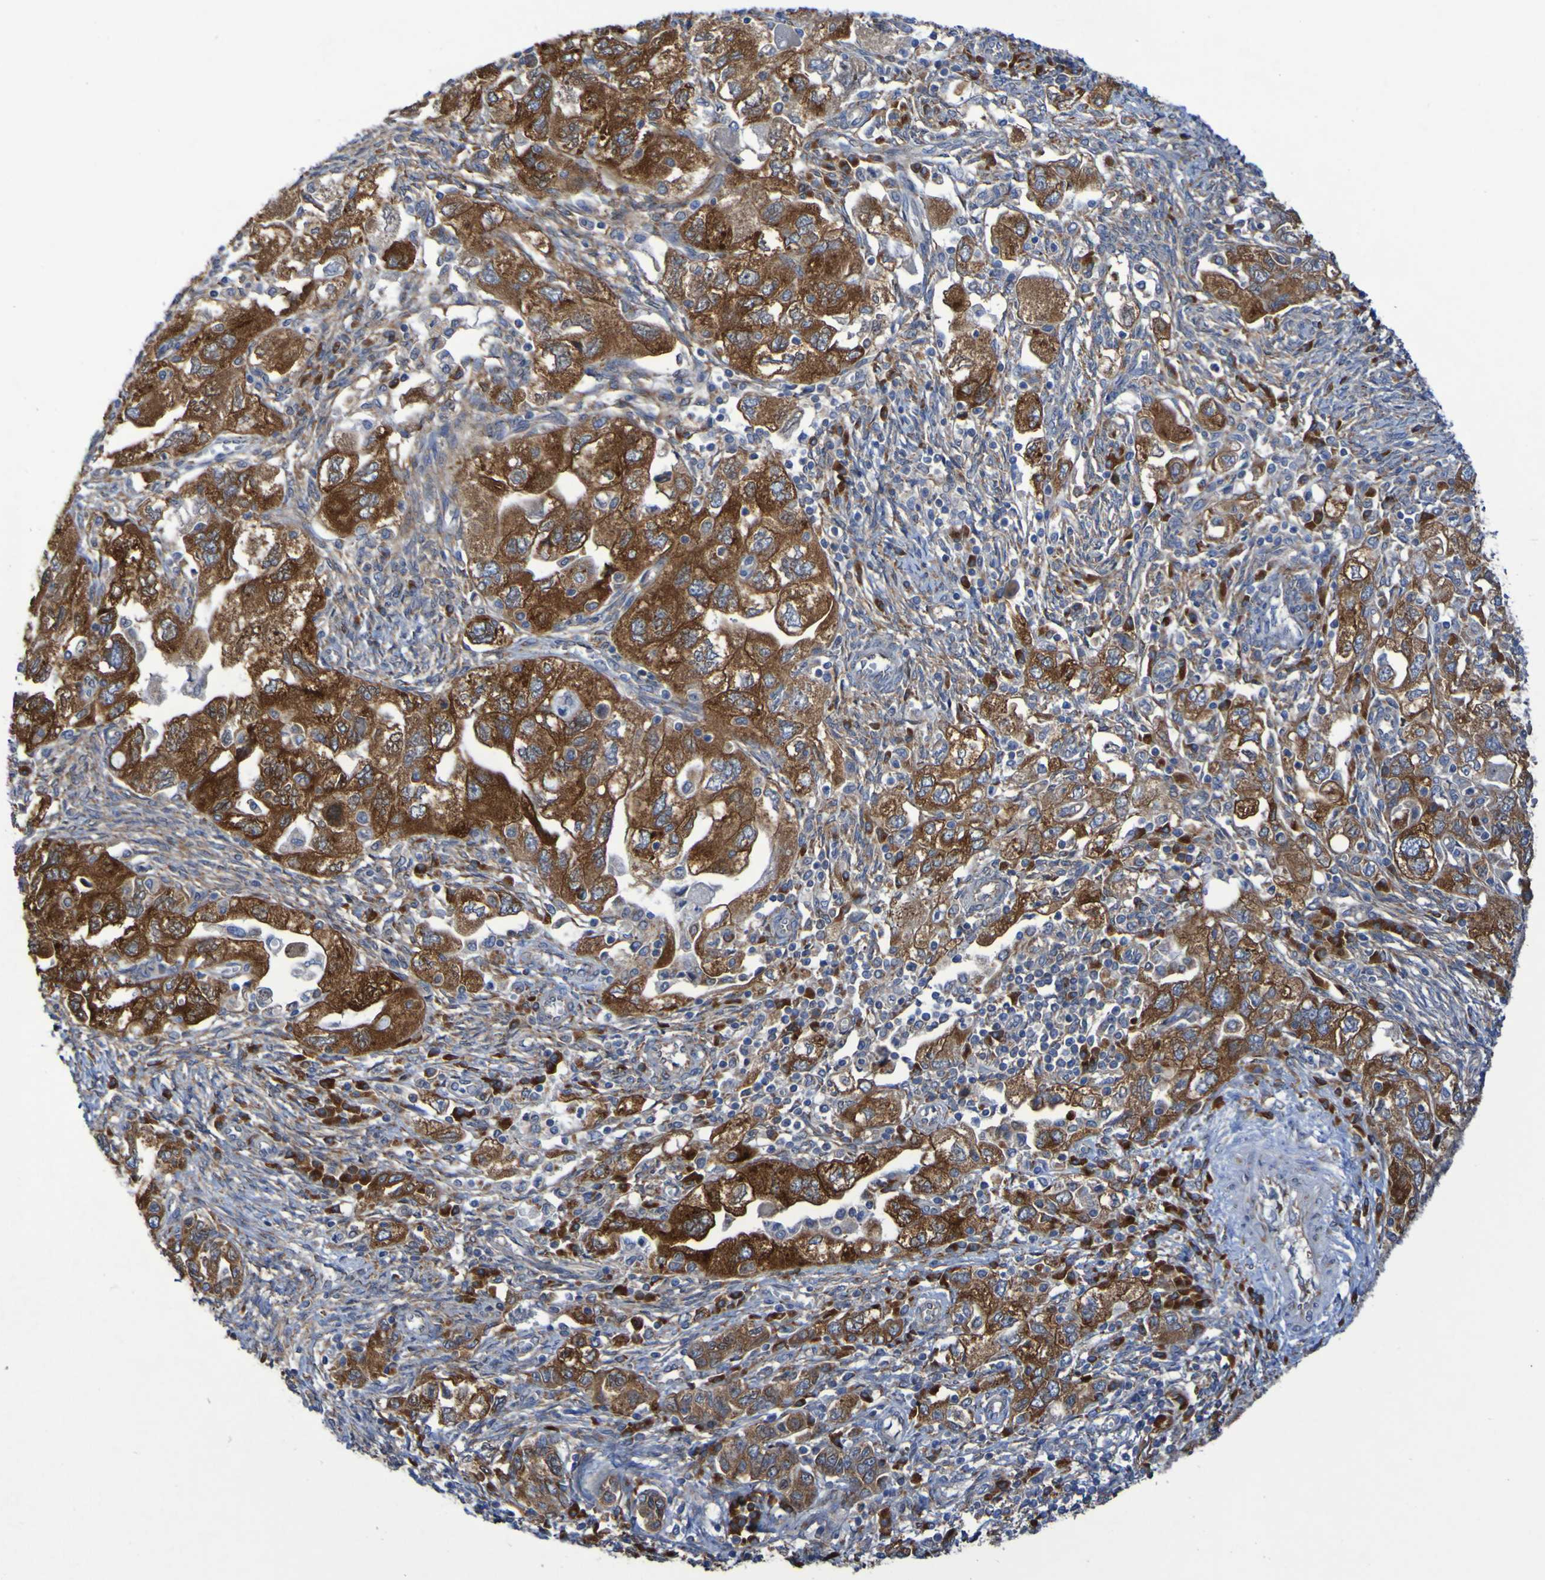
{"staining": {"intensity": "strong", "quantity": ">75%", "location": "cytoplasmic/membranous"}, "tissue": "ovarian cancer", "cell_type": "Tumor cells", "image_type": "cancer", "snomed": [{"axis": "morphology", "description": "Carcinoma, NOS"}, {"axis": "morphology", "description": "Cystadenocarcinoma, serous, NOS"}, {"axis": "topography", "description": "Ovary"}], "caption": "Ovarian cancer stained for a protein demonstrates strong cytoplasmic/membranous positivity in tumor cells.", "gene": "FKBP3", "patient": {"sex": "female", "age": 69}}